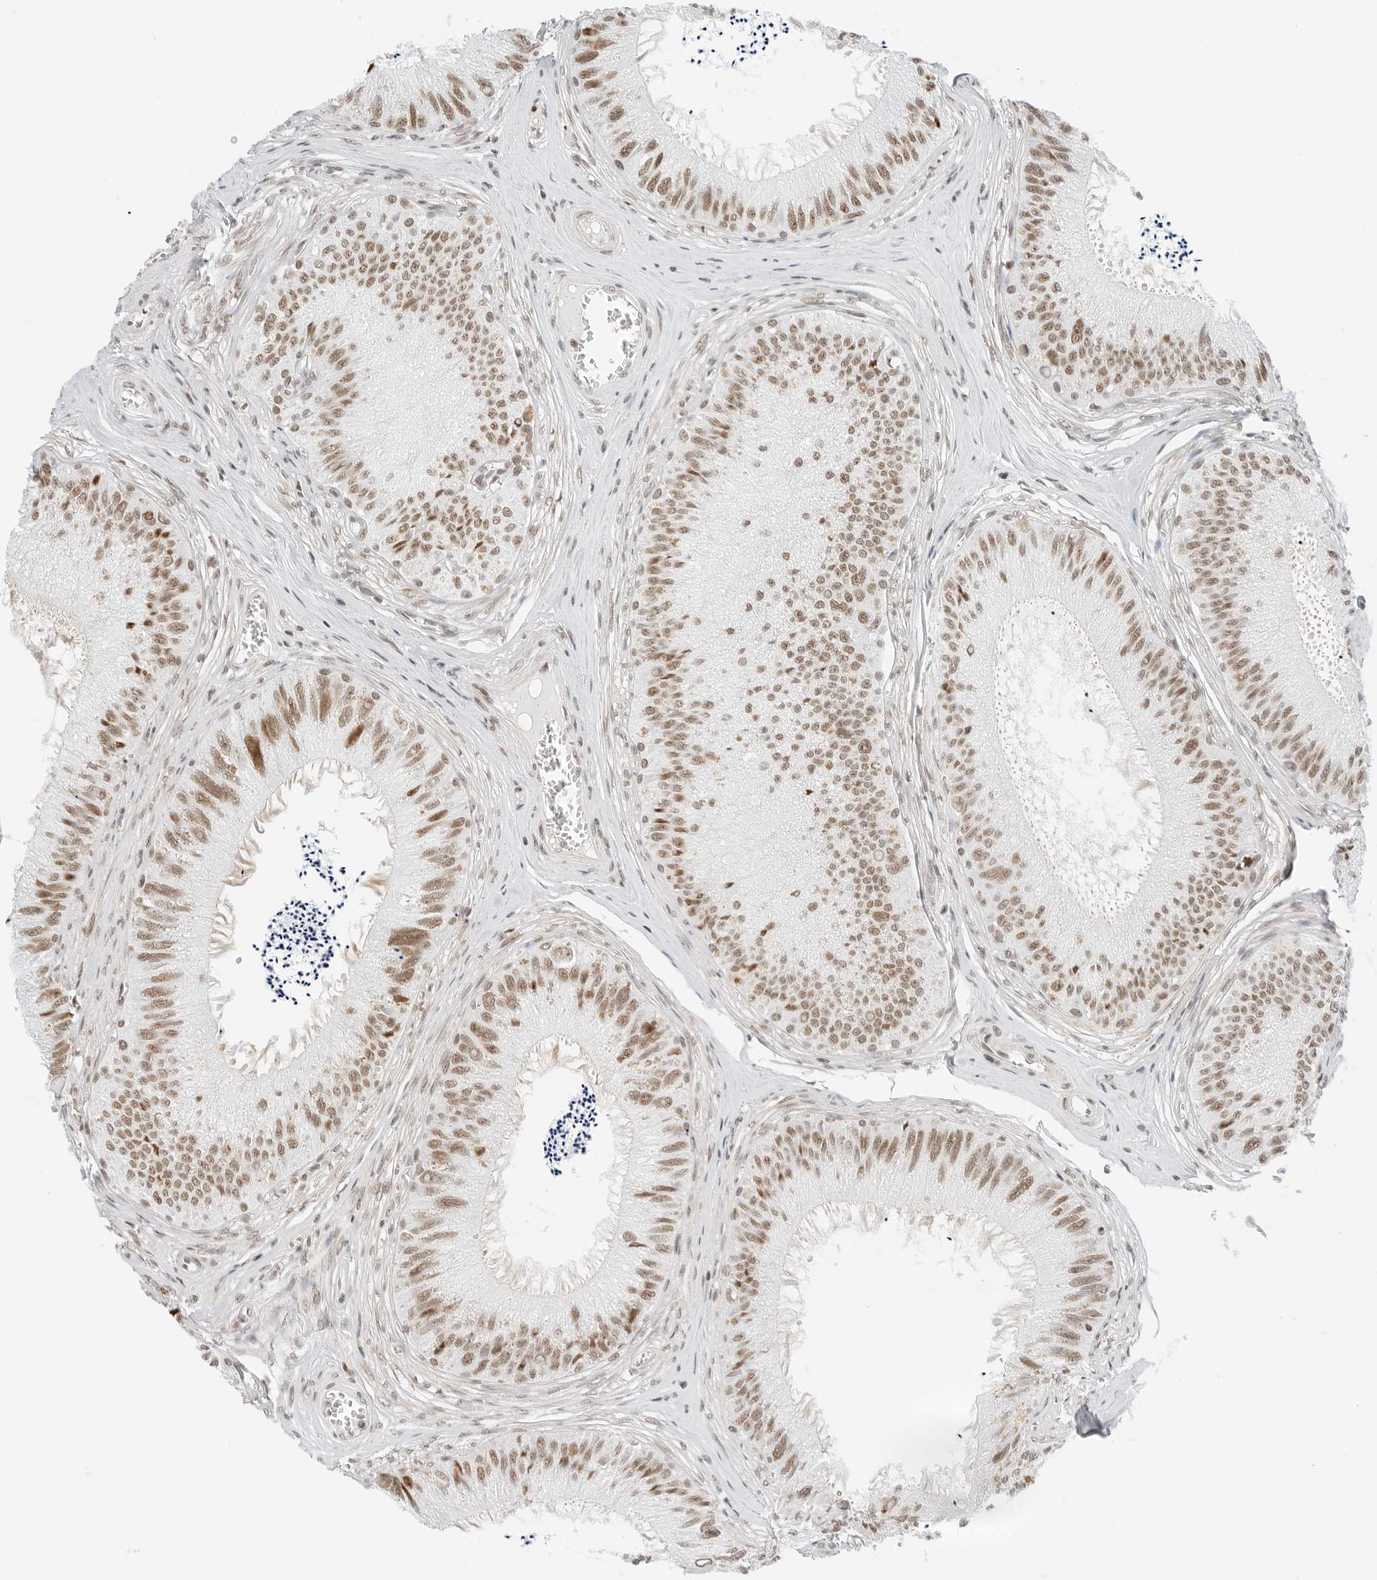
{"staining": {"intensity": "moderate", "quantity": ">75%", "location": "nuclear"}, "tissue": "epididymis", "cell_type": "Glandular cells", "image_type": "normal", "snomed": [{"axis": "morphology", "description": "Normal tissue, NOS"}, {"axis": "topography", "description": "Epididymis"}], "caption": "A medium amount of moderate nuclear positivity is identified in about >75% of glandular cells in normal epididymis. (IHC, brightfield microscopy, high magnification).", "gene": "CRTC2", "patient": {"sex": "male", "age": 79}}